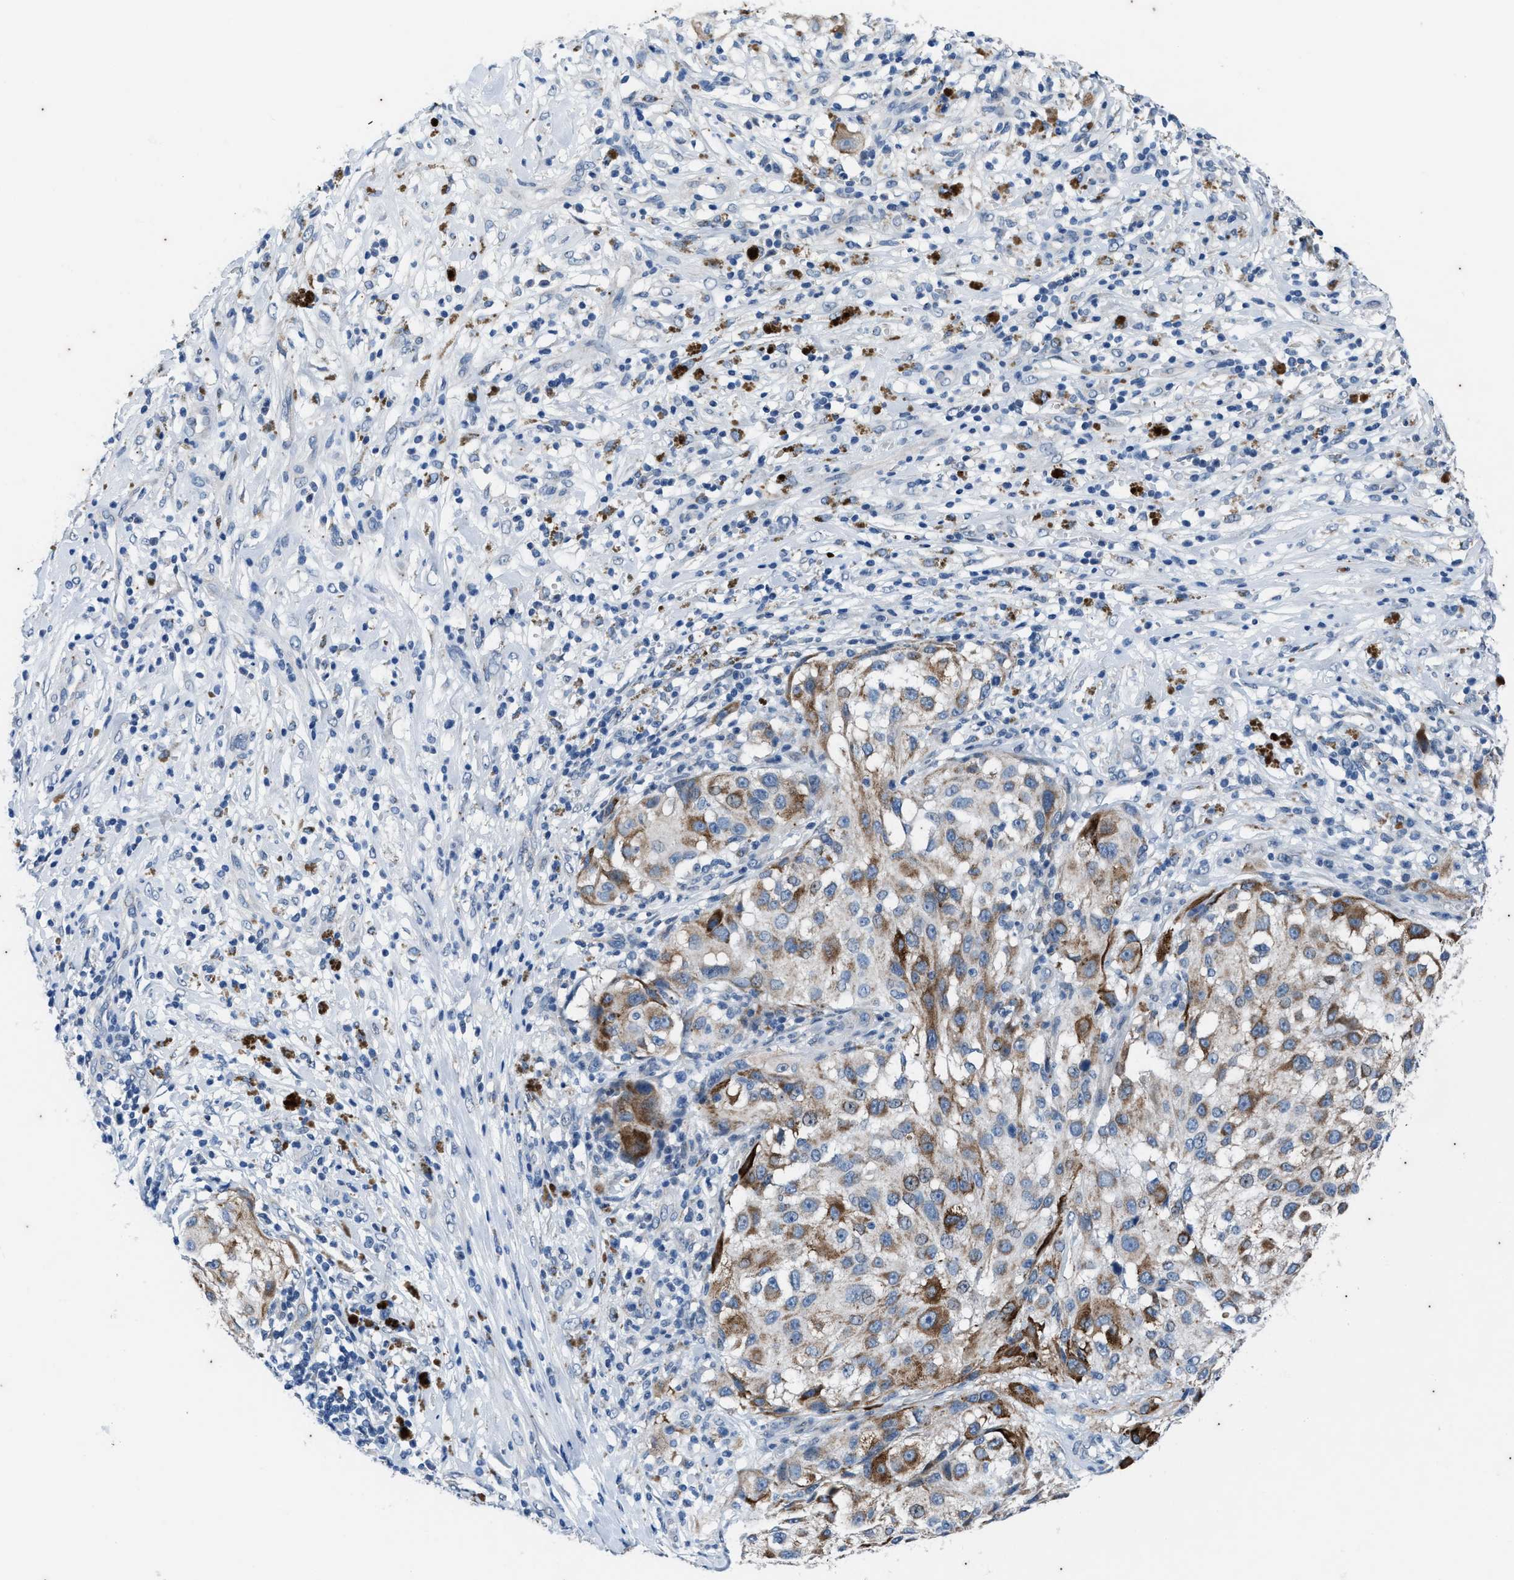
{"staining": {"intensity": "moderate", "quantity": "<25%", "location": "cytoplasmic/membranous"}, "tissue": "melanoma", "cell_type": "Tumor cells", "image_type": "cancer", "snomed": [{"axis": "morphology", "description": "Necrosis, NOS"}, {"axis": "morphology", "description": "Malignant melanoma, NOS"}, {"axis": "topography", "description": "Skin"}], "caption": "This is an image of immunohistochemistry staining of malignant melanoma, which shows moderate staining in the cytoplasmic/membranous of tumor cells.", "gene": "KIF24", "patient": {"sex": "female", "age": 87}}